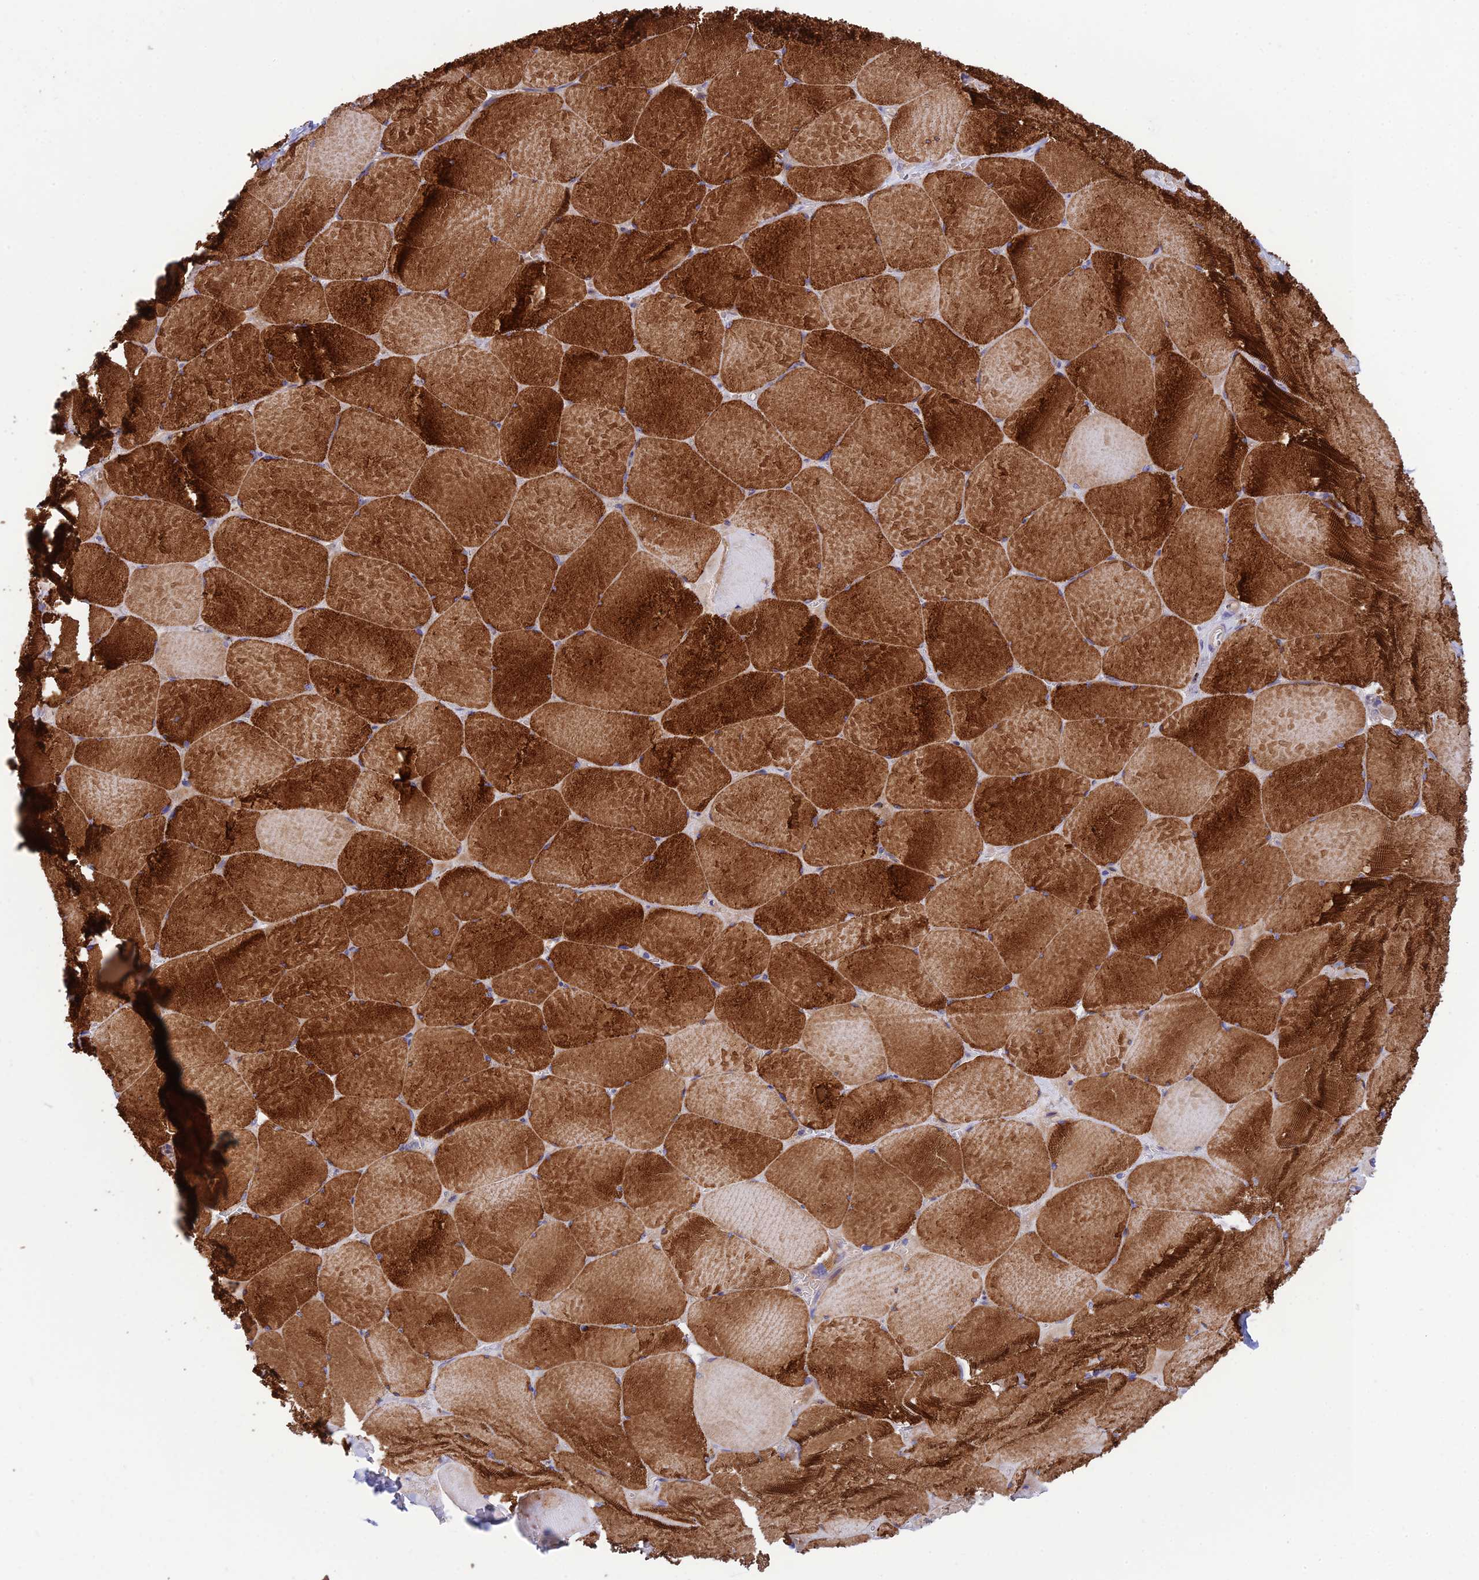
{"staining": {"intensity": "strong", "quantity": "25%-75%", "location": "cytoplasmic/membranous"}, "tissue": "skeletal muscle", "cell_type": "Myocytes", "image_type": "normal", "snomed": [{"axis": "morphology", "description": "Normal tissue, NOS"}, {"axis": "topography", "description": "Skeletal muscle"}, {"axis": "topography", "description": "Head-Neck"}], "caption": "Approximately 25%-75% of myocytes in normal skeletal muscle exhibit strong cytoplasmic/membranous protein staining as visualized by brown immunohistochemical staining.", "gene": "CCDC157", "patient": {"sex": "male", "age": 66}}